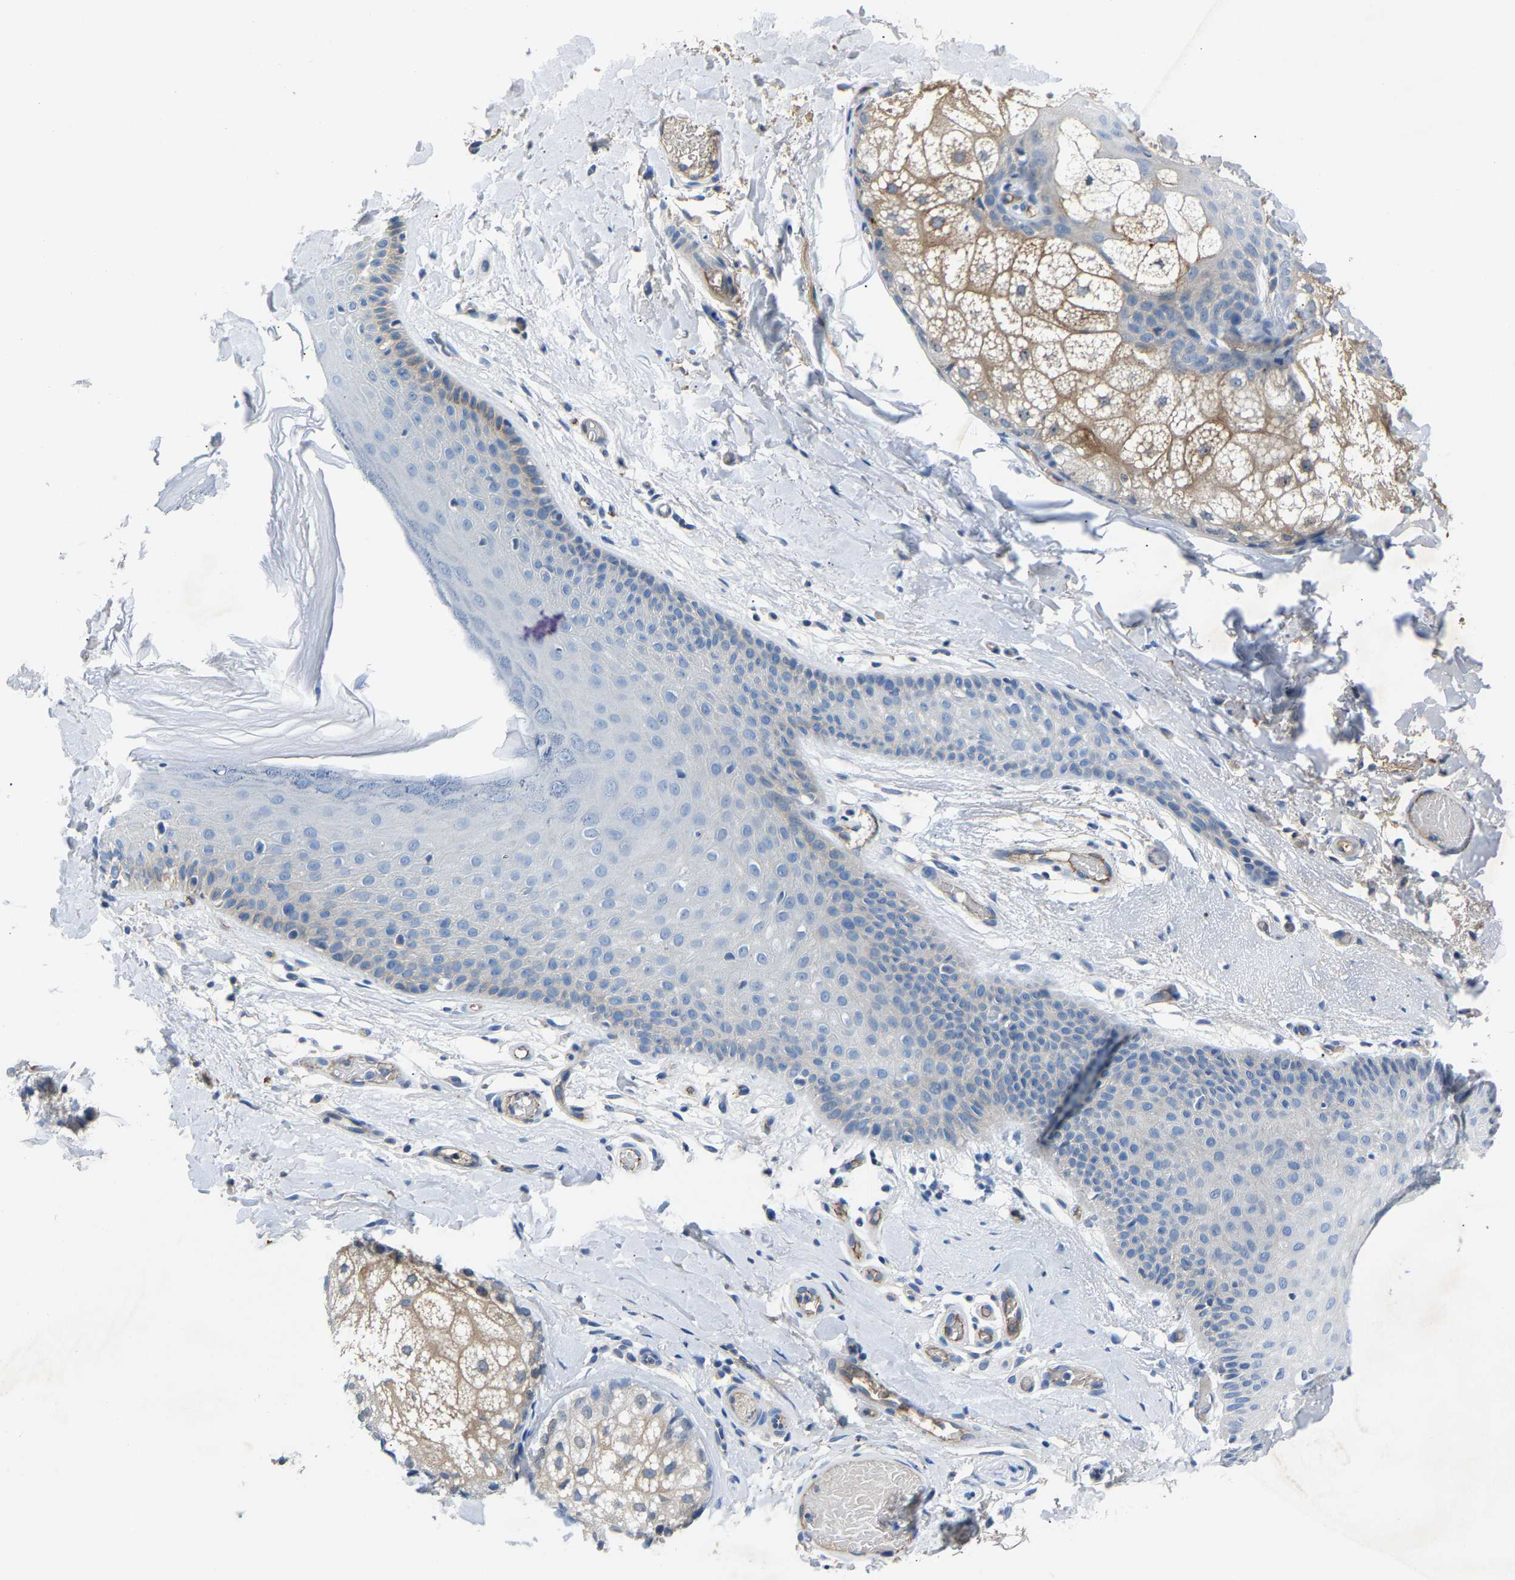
{"staining": {"intensity": "negative", "quantity": "none", "location": "none"}, "tissue": "skin", "cell_type": "Epidermal cells", "image_type": "normal", "snomed": [{"axis": "morphology", "description": "Normal tissue, NOS"}, {"axis": "topography", "description": "Vulva"}], "caption": "High magnification brightfield microscopy of benign skin stained with DAB (brown) and counterstained with hematoxylin (blue): epidermal cells show no significant positivity.", "gene": "DNAAF5", "patient": {"sex": "female", "age": 73}}